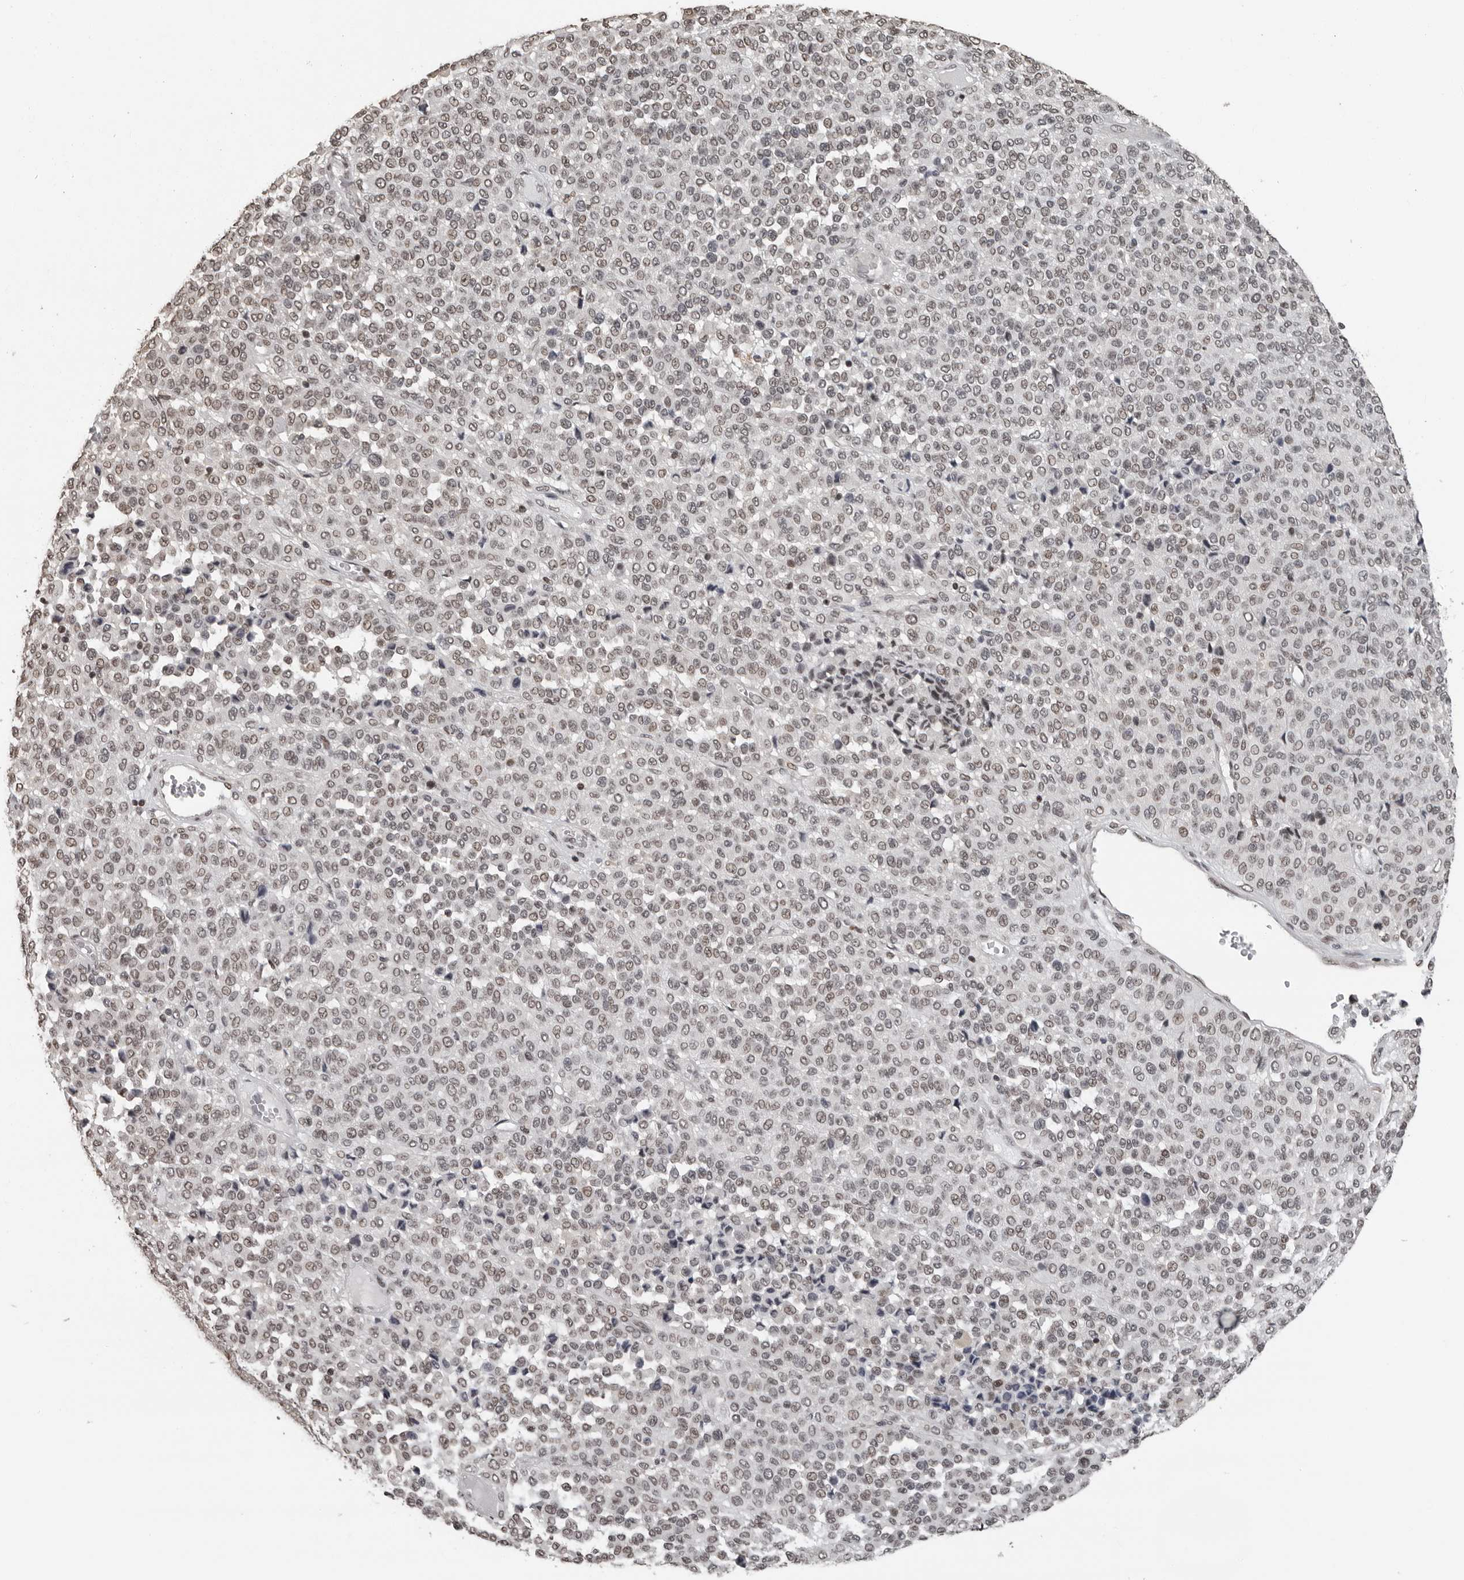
{"staining": {"intensity": "weak", "quantity": "25%-75%", "location": "nuclear"}, "tissue": "melanoma", "cell_type": "Tumor cells", "image_type": "cancer", "snomed": [{"axis": "morphology", "description": "Malignant melanoma, Metastatic site"}, {"axis": "topography", "description": "Pancreas"}], "caption": "Immunohistochemistry of melanoma reveals low levels of weak nuclear positivity in approximately 25%-75% of tumor cells. (DAB (3,3'-diaminobenzidine) IHC with brightfield microscopy, high magnification).", "gene": "ORC1", "patient": {"sex": "female", "age": 30}}